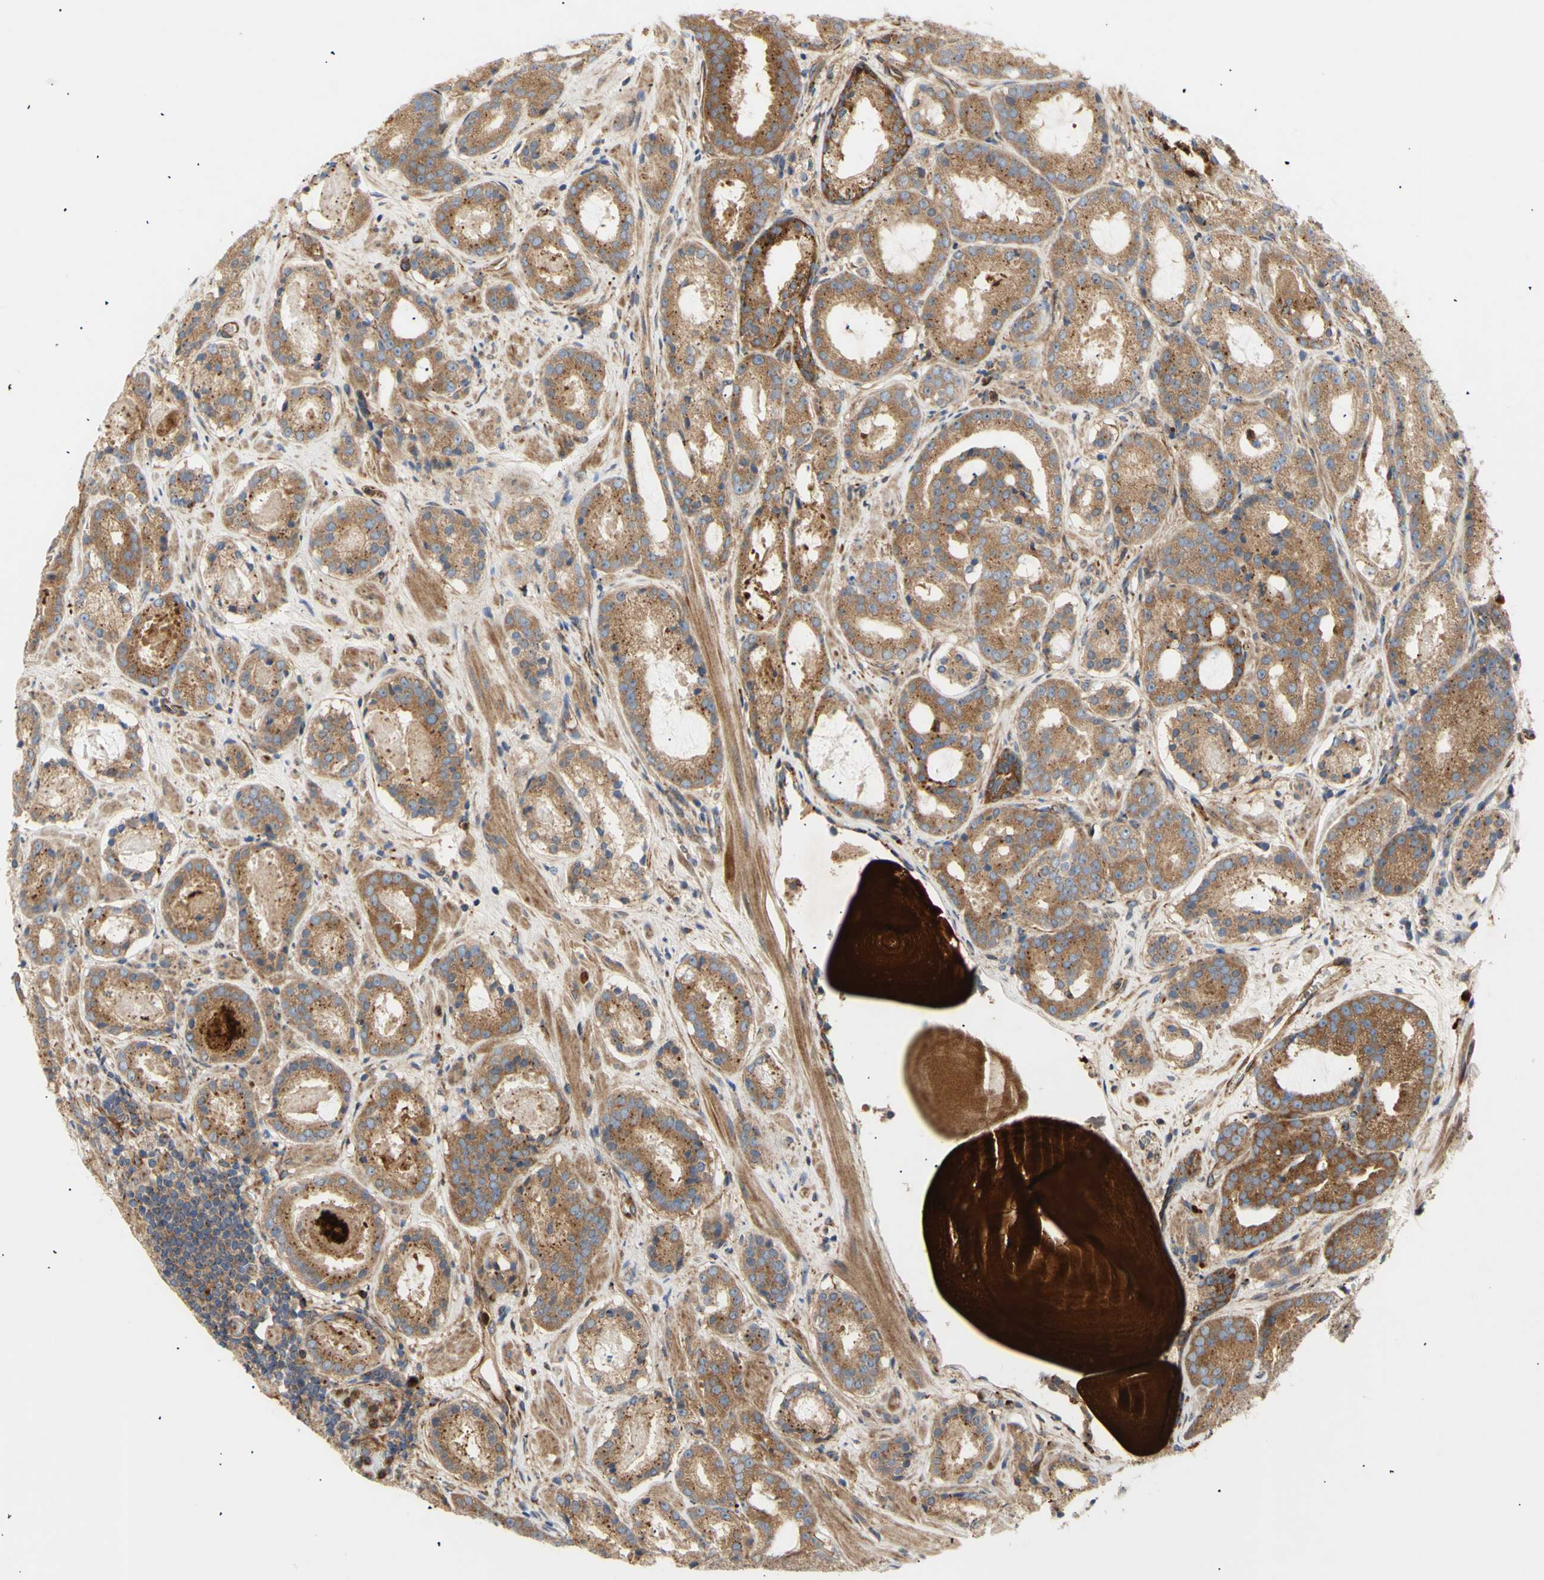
{"staining": {"intensity": "weak", "quantity": ">75%", "location": "cytoplasmic/membranous"}, "tissue": "prostate cancer", "cell_type": "Tumor cells", "image_type": "cancer", "snomed": [{"axis": "morphology", "description": "Adenocarcinoma, Low grade"}, {"axis": "topography", "description": "Prostate"}], "caption": "Protein staining of prostate low-grade adenocarcinoma tissue demonstrates weak cytoplasmic/membranous expression in about >75% of tumor cells.", "gene": "TUBG2", "patient": {"sex": "male", "age": 69}}